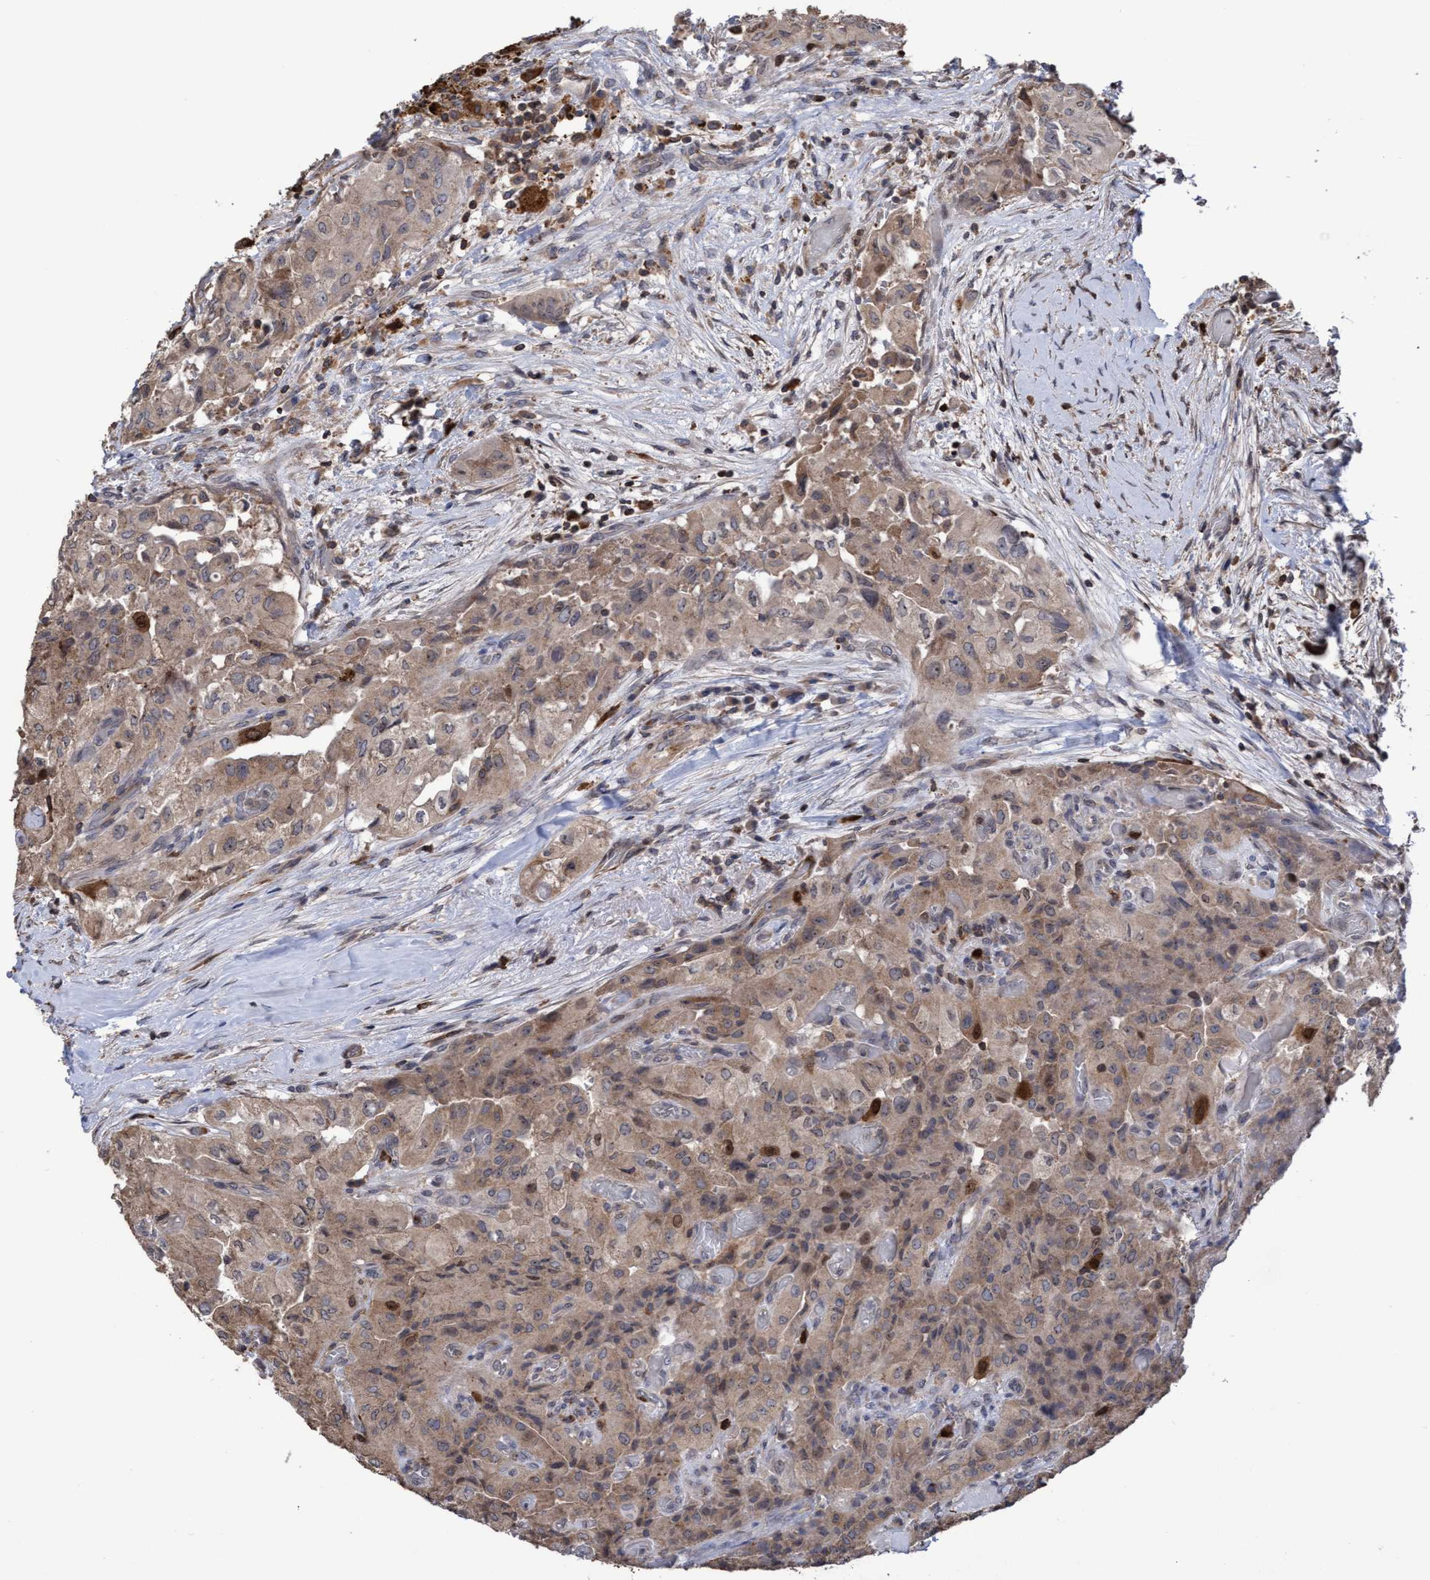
{"staining": {"intensity": "moderate", "quantity": ">75%", "location": "cytoplasmic/membranous,nuclear"}, "tissue": "thyroid cancer", "cell_type": "Tumor cells", "image_type": "cancer", "snomed": [{"axis": "morphology", "description": "Papillary adenocarcinoma, NOS"}, {"axis": "topography", "description": "Thyroid gland"}], "caption": "Immunohistochemistry (IHC) micrograph of neoplastic tissue: human thyroid cancer (papillary adenocarcinoma) stained using IHC exhibits medium levels of moderate protein expression localized specifically in the cytoplasmic/membranous and nuclear of tumor cells, appearing as a cytoplasmic/membranous and nuclear brown color.", "gene": "SLBP", "patient": {"sex": "female", "age": 59}}